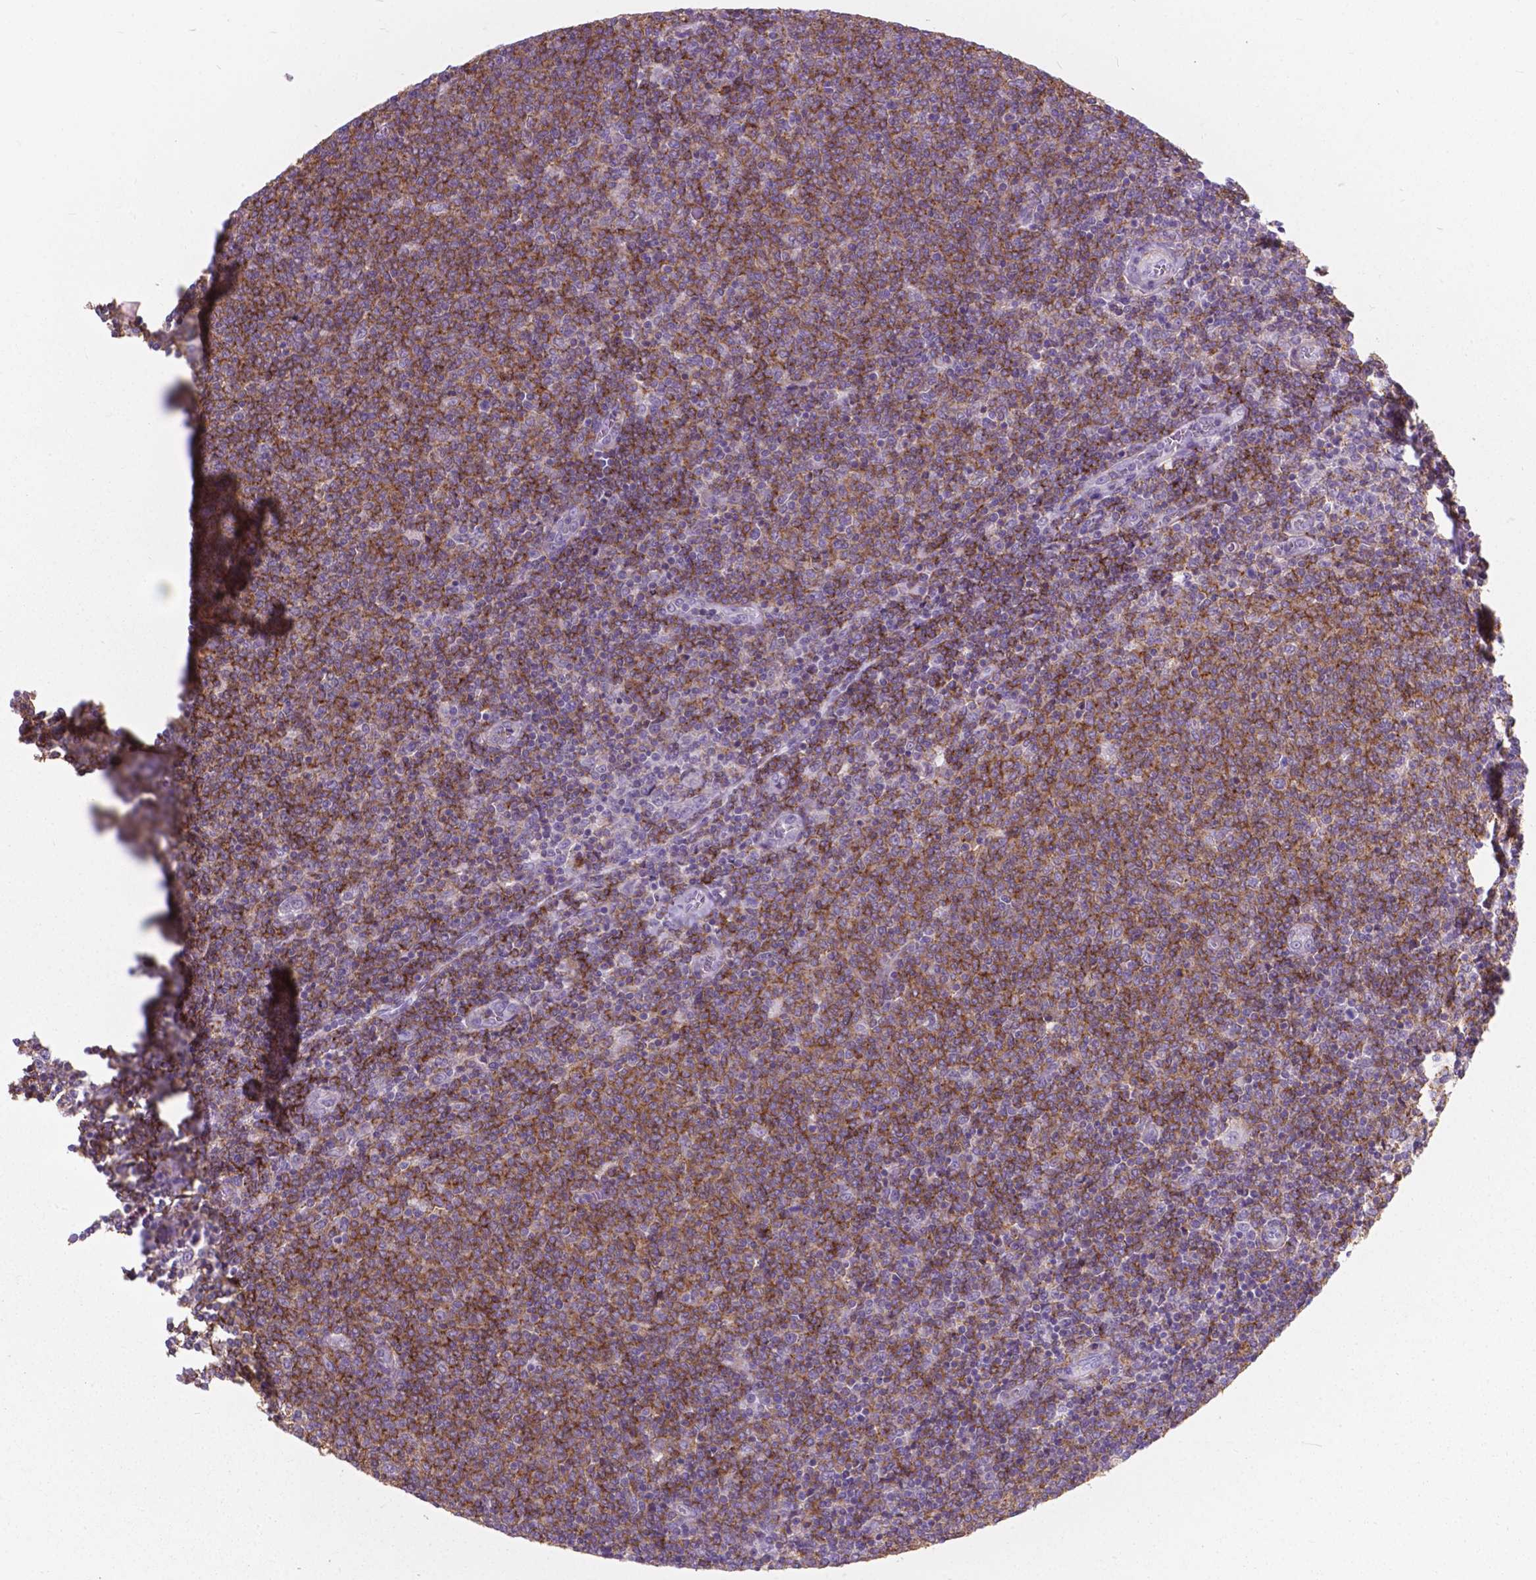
{"staining": {"intensity": "moderate", "quantity": ">75%", "location": "cytoplasmic/membranous"}, "tissue": "lymphoma", "cell_type": "Tumor cells", "image_type": "cancer", "snomed": [{"axis": "morphology", "description": "Malignant lymphoma, non-Hodgkin's type, Low grade"}, {"axis": "topography", "description": "Lymph node"}], "caption": "Lymphoma stained for a protein (brown) displays moderate cytoplasmic/membranous positive staining in approximately >75% of tumor cells.", "gene": "KIAA0040", "patient": {"sex": "male", "age": 52}}